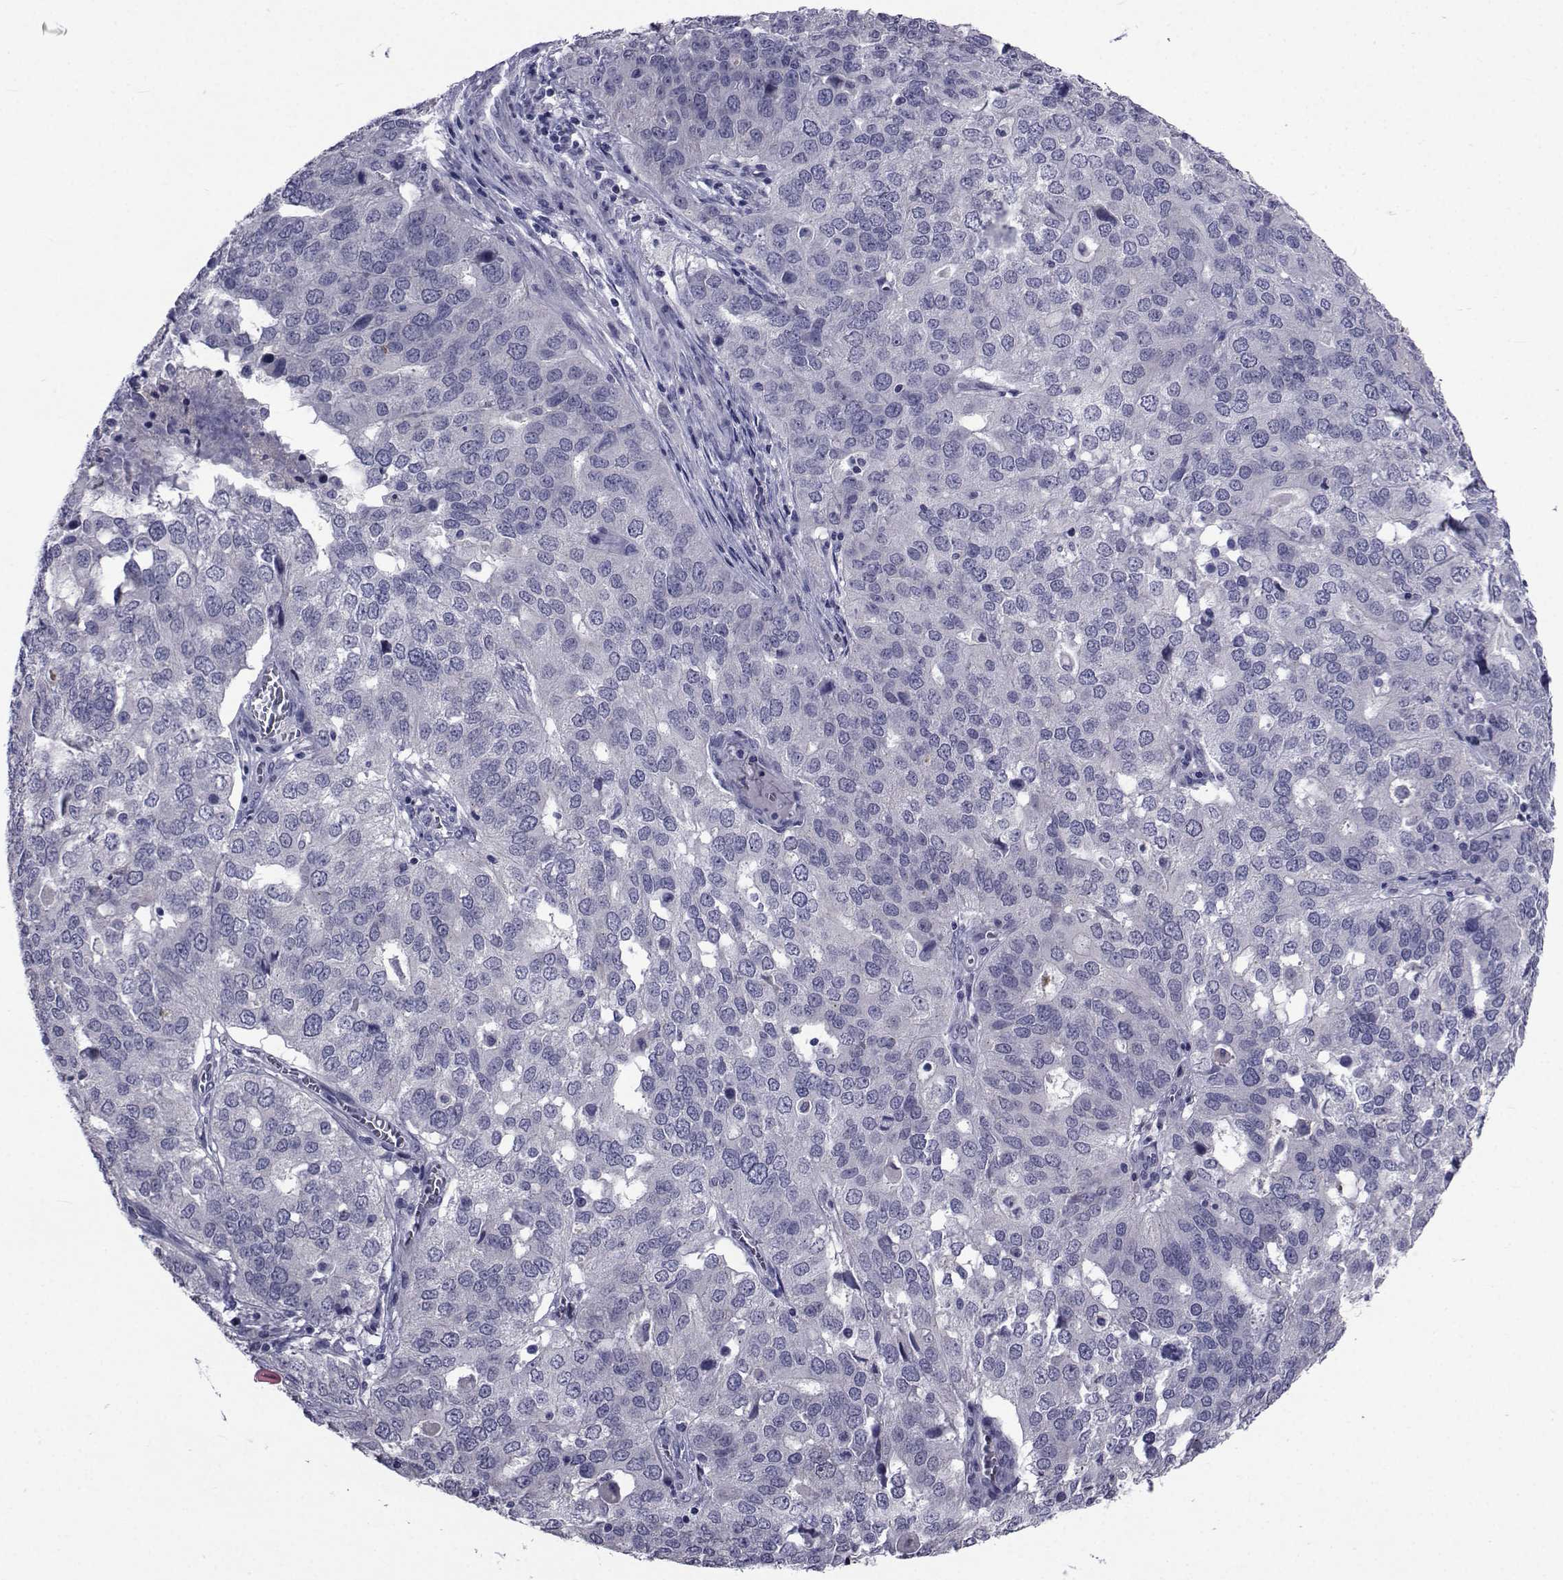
{"staining": {"intensity": "negative", "quantity": "none", "location": "none"}, "tissue": "ovarian cancer", "cell_type": "Tumor cells", "image_type": "cancer", "snomed": [{"axis": "morphology", "description": "Carcinoma, endometroid"}, {"axis": "topography", "description": "Soft tissue"}, {"axis": "topography", "description": "Ovary"}], "caption": "Human ovarian endometroid carcinoma stained for a protein using immunohistochemistry exhibits no staining in tumor cells.", "gene": "SEMA5B", "patient": {"sex": "female", "age": 52}}